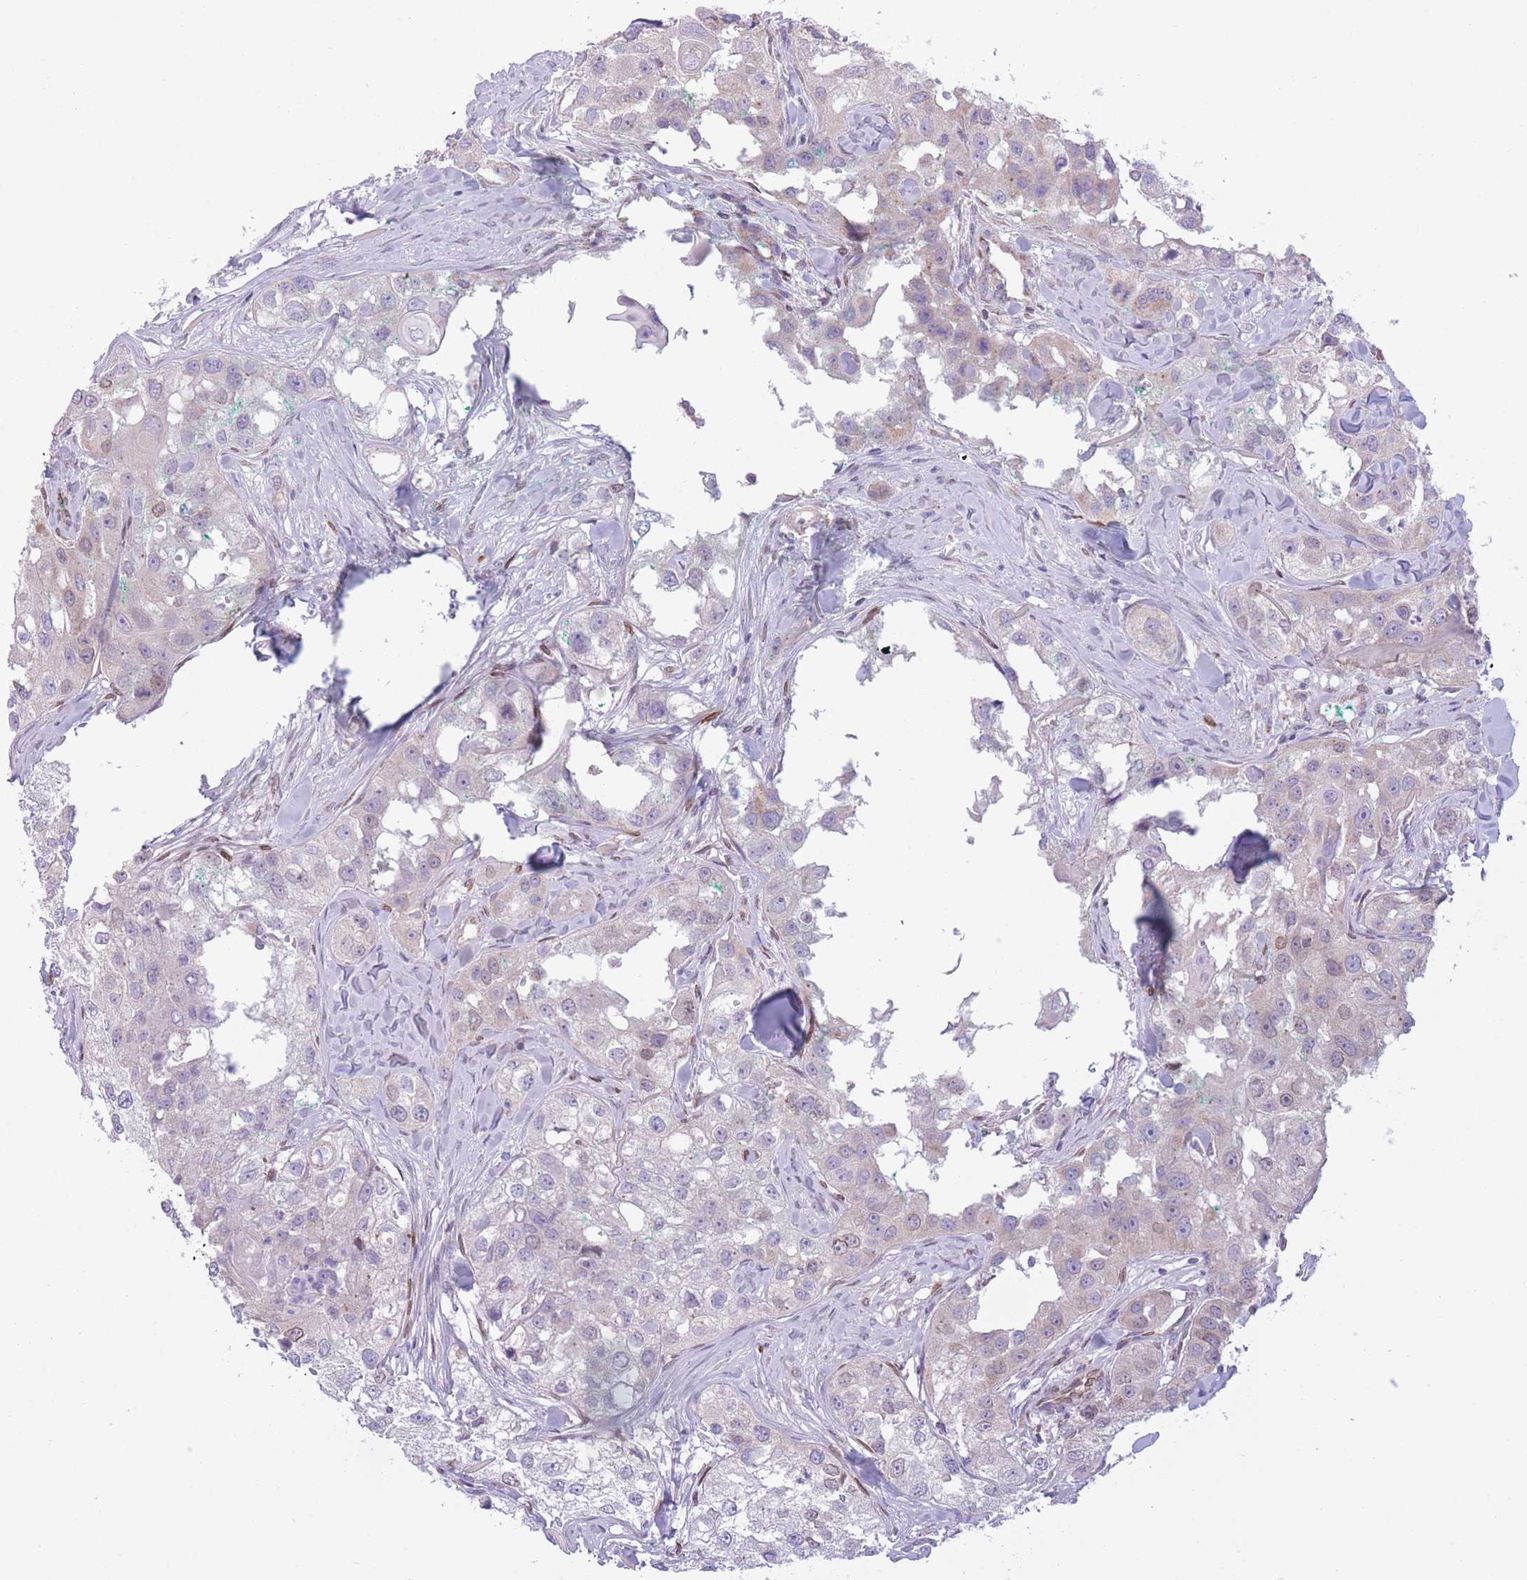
{"staining": {"intensity": "negative", "quantity": "none", "location": "none"}, "tissue": "head and neck cancer", "cell_type": "Tumor cells", "image_type": "cancer", "snomed": [{"axis": "morphology", "description": "Normal tissue, NOS"}, {"axis": "morphology", "description": "Squamous cell carcinoma, NOS"}, {"axis": "topography", "description": "Skeletal muscle"}, {"axis": "topography", "description": "Head-Neck"}], "caption": "This is an immunohistochemistry histopathology image of human squamous cell carcinoma (head and neck). There is no positivity in tumor cells.", "gene": "PDHA1", "patient": {"sex": "male", "age": 51}}